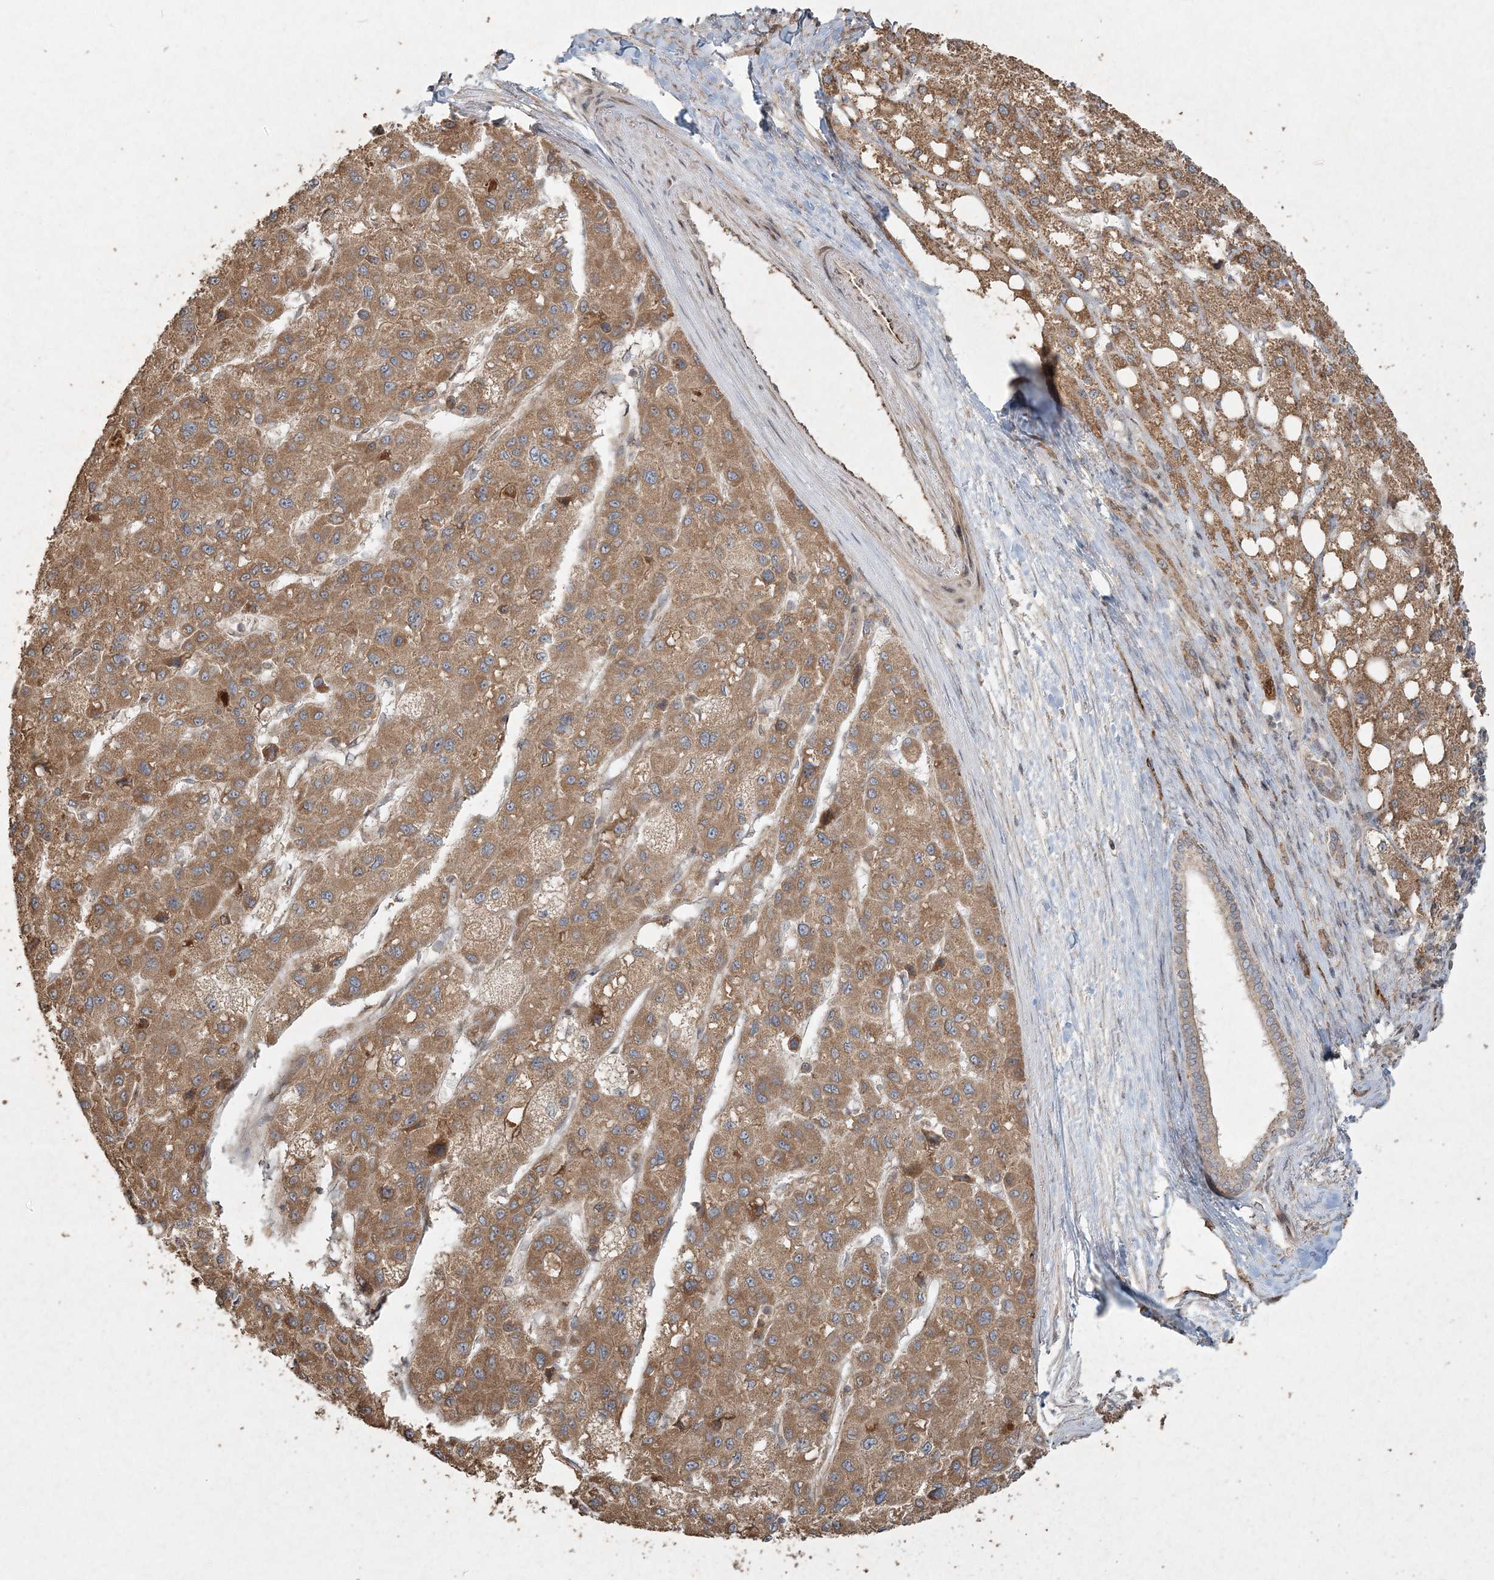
{"staining": {"intensity": "moderate", "quantity": ">75%", "location": "cytoplasmic/membranous"}, "tissue": "liver cancer", "cell_type": "Tumor cells", "image_type": "cancer", "snomed": [{"axis": "morphology", "description": "Carcinoma, Hepatocellular, NOS"}, {"axis": "topography", "description": "Liver"}], "caption": "Liver cancer (hepatocellular carcinoma) stained with immunohistochemistry (IHC) displays moderate cytoplasmic/membranous expression in approximately >75% of tumor cells.", "gene": "ANAPC16", "patient": {"sex": "male", "age": 80}}